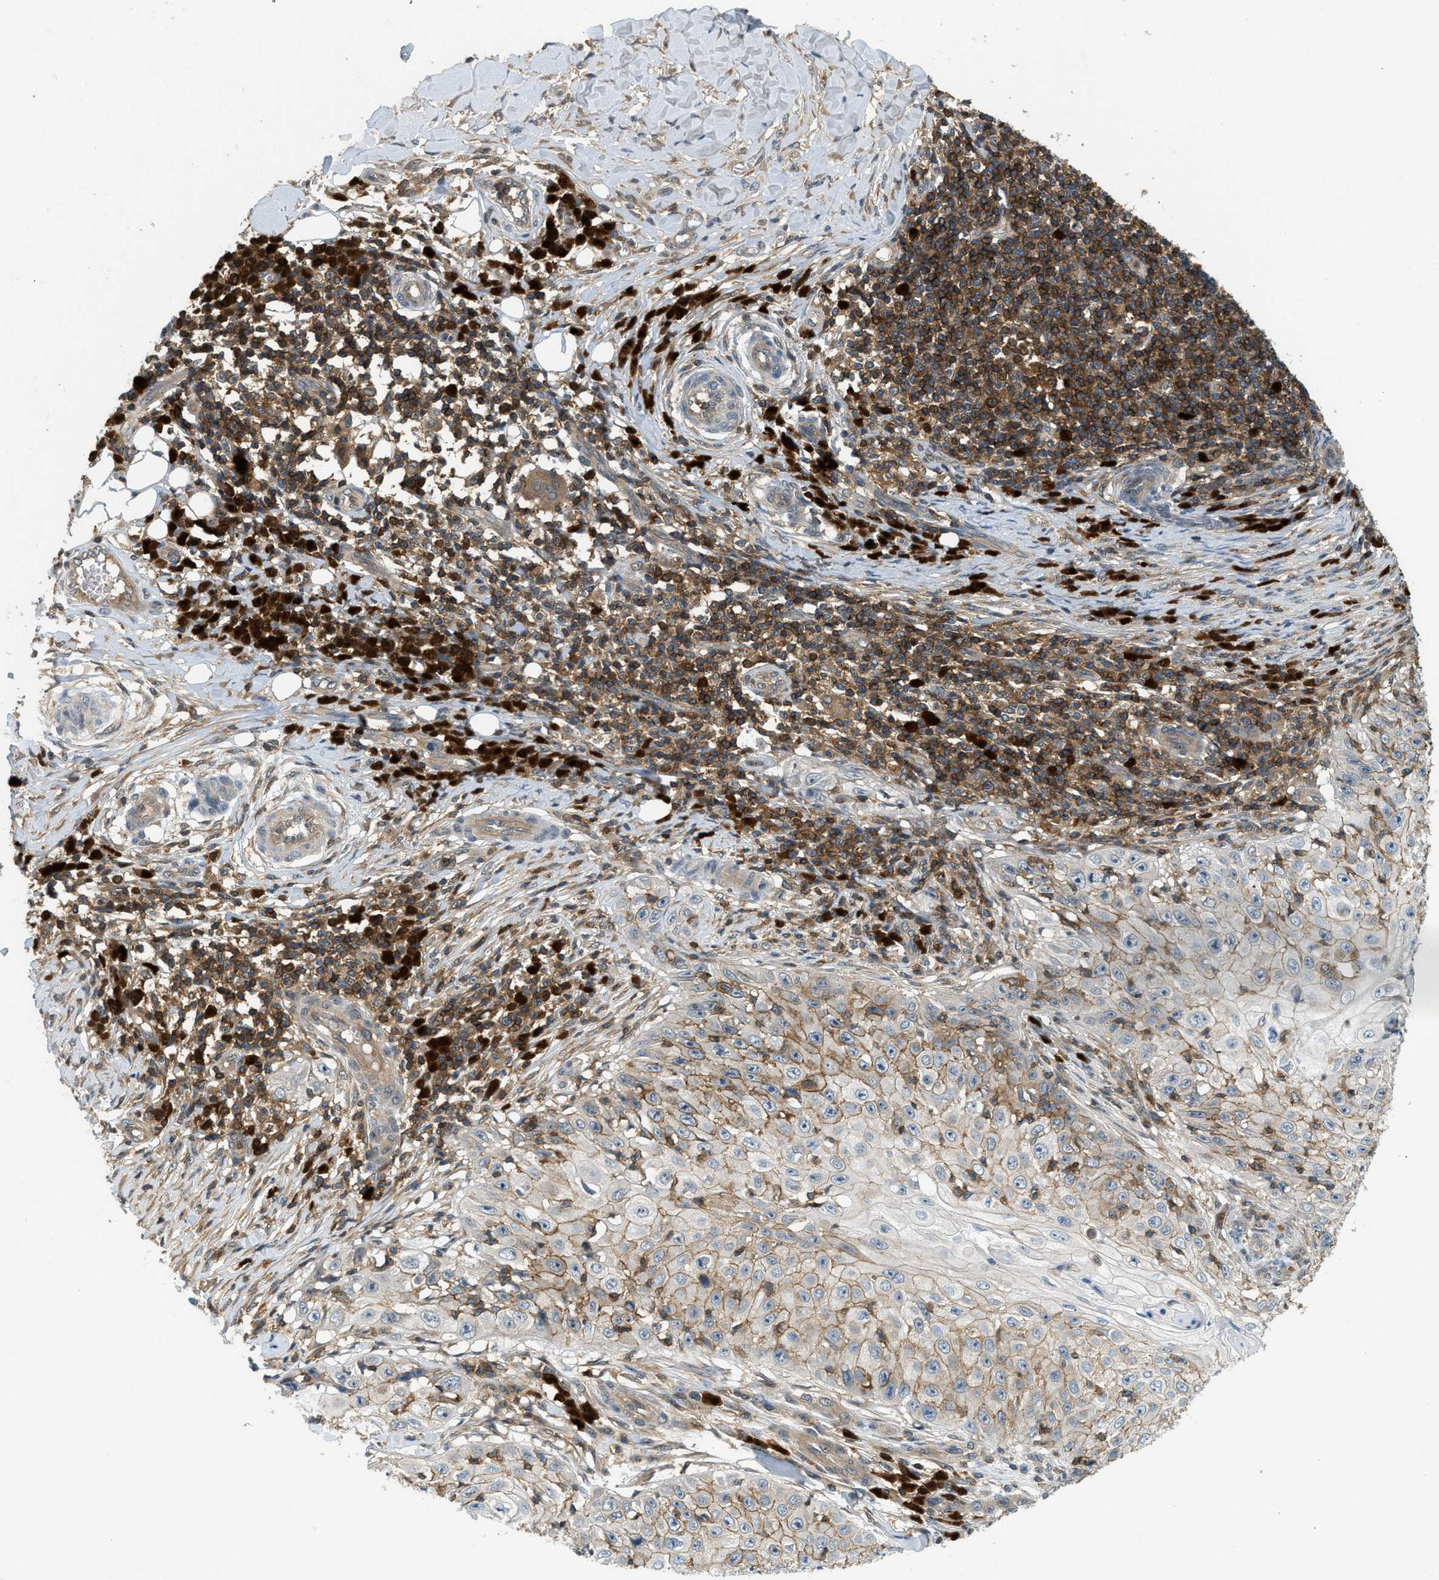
{"staining": {"intensity": "moderate", "quantity": "25%-75%", "location": "cytoplasmic/membranous"}, "tissue": "skin cancer", "cell_type": "Tumor cells", "image_type": "cancer", "snomed": [{"axis": "morphology", "description": "Squamous cell carcinoma, NOS"}, {"axis": "topography", "description": "Skin"}], "caption": "The immunohistochemical stain labels moderate cytoplasmic/membranous staining in tumor cells of skin cancer (squamous cell carcinoma) tissue. (brown staining indicates protein expression, while blue staining denotes nuclei).", "gene": "GMPPB", "patient": {"sex": "male", "age": 86}}